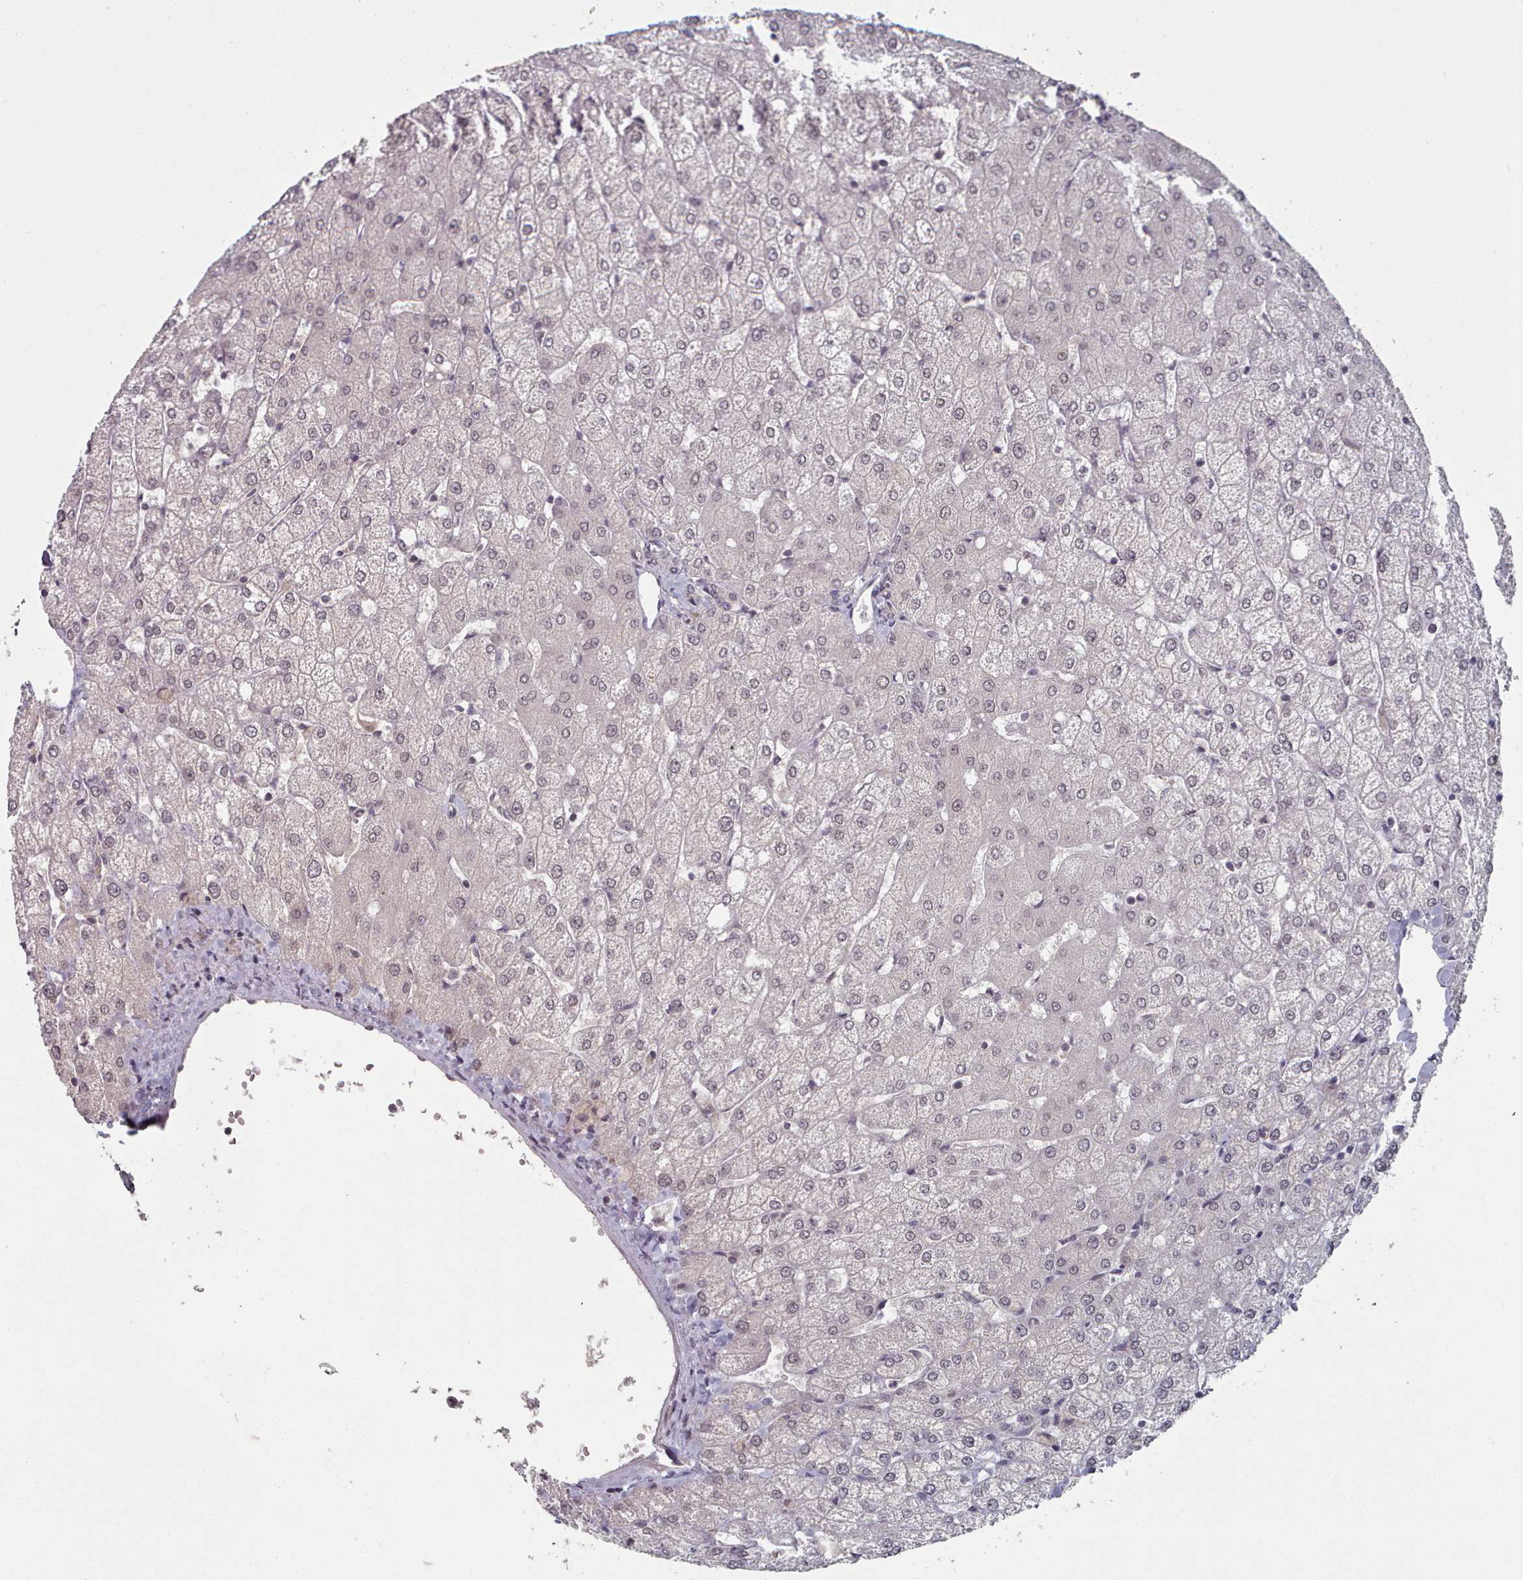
{"staining": {"intensity": "negative", "quantity": "none", "location": "none"}, "tissue": "liver", "cell_type": "Cholangiocytes", "image_type": "normal", "snomed": [{"axis": "morphology", "description": "Normal tissue, NOS"}, {"axis": "topography", "description": "Liver"}], "caption": "IHC micrograph of normal human liver stained for a protein (brown), which shows no expression in cholangiocytes. Brightfield microscopy of immunohistochemistry stained with DAB (3,3'-diaminobenzidine) (brown) and hematoxylin (blue), captured at high magnification.", "gene": "HYAL3", "patient": {"sex": "female", "age": 54}}